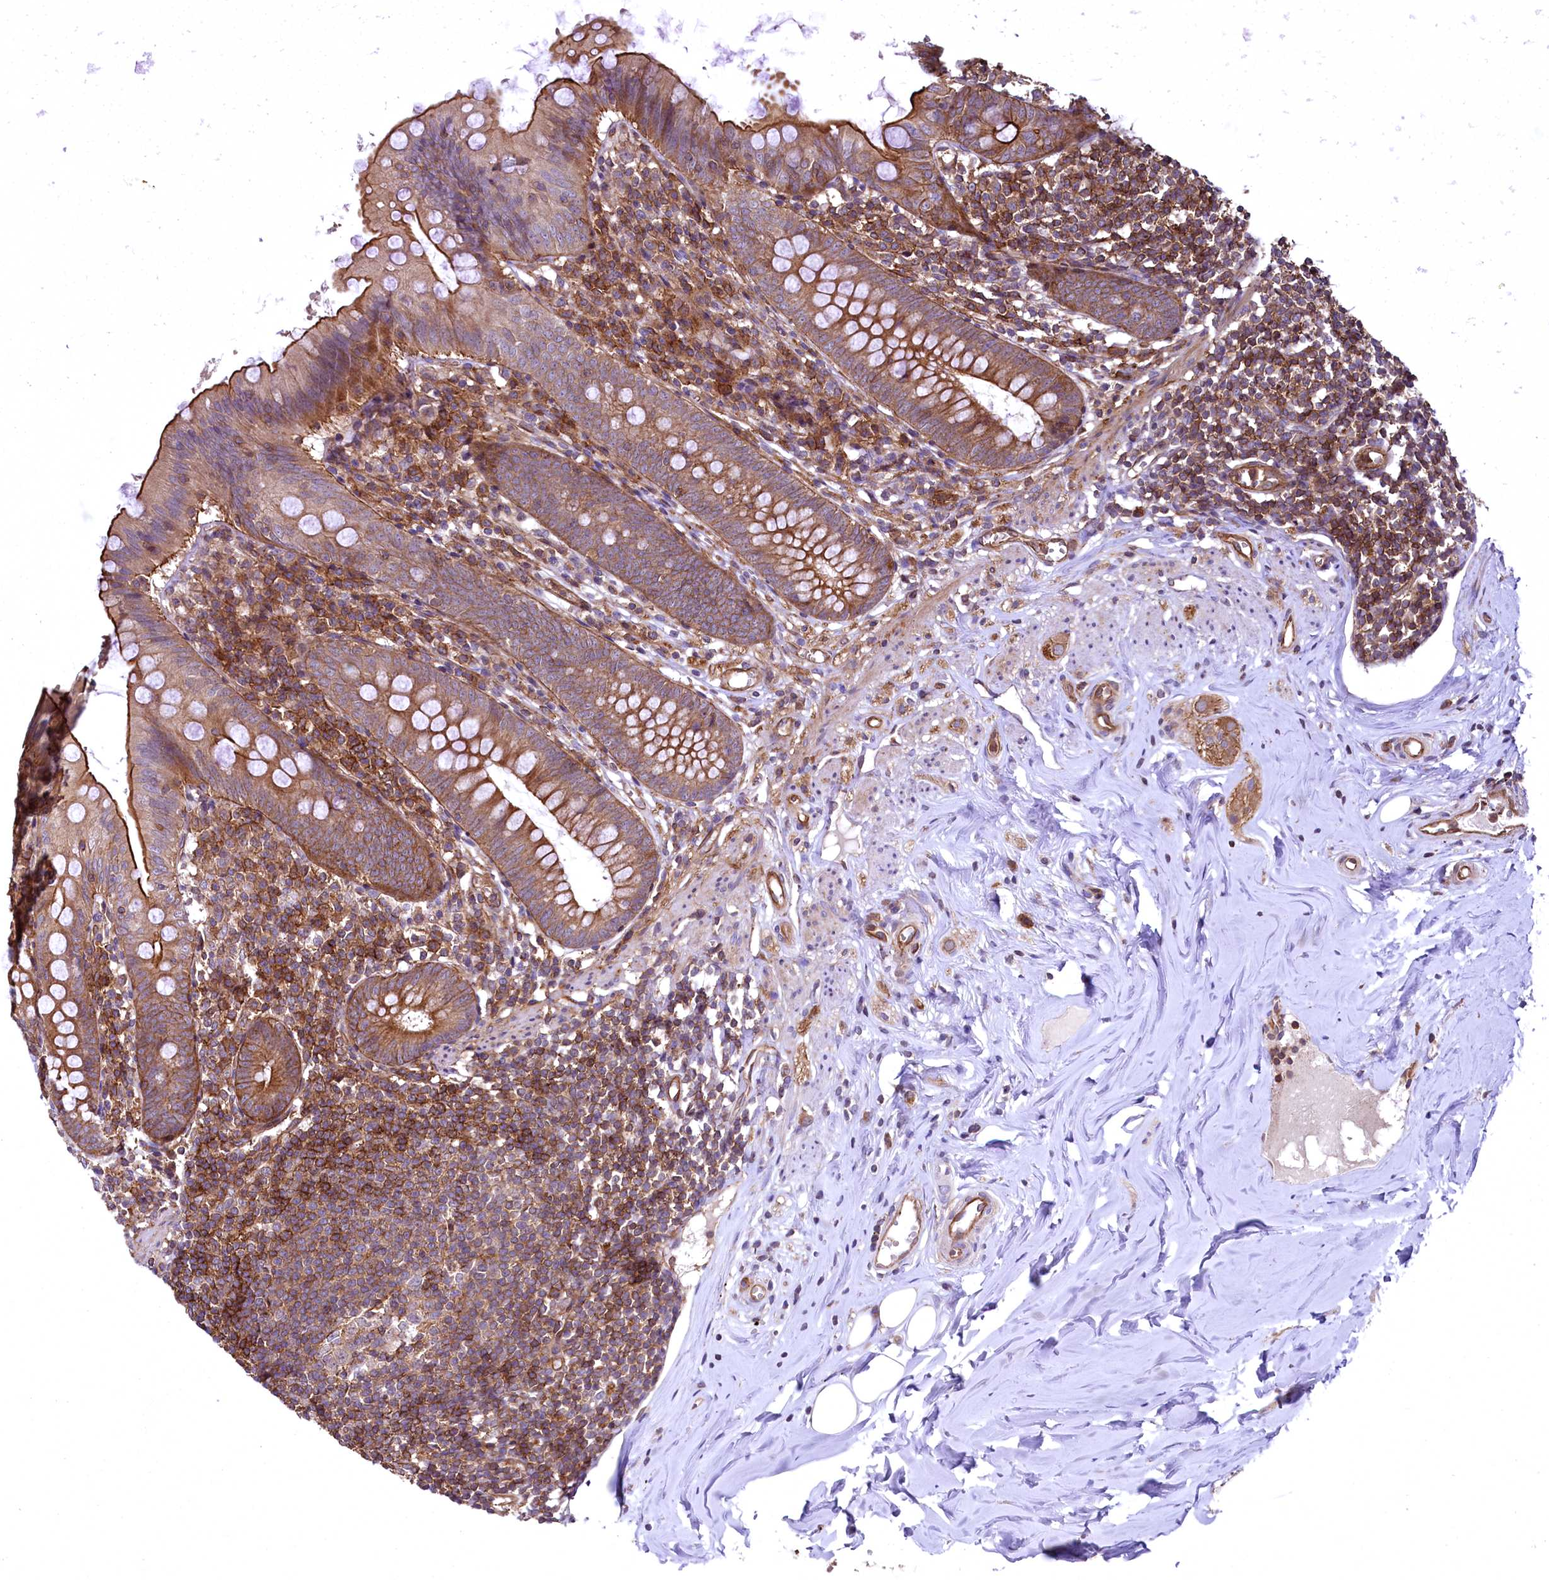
{"staining": {"intensity": "strong", "quantity": ">75%", "location": "cytoplasmic/membranous"}, "tissue": "appendix", "cell_type": "Glandular cells", "image_type": "normal", "snomed": [{"axis": "morphology", "description": "Normal tissue, NOS"}, {"axis": "topography", "description": "Appendix"}], "caption": "A brown stain labels strong cytoplasmic/membranous expression of a protein in glandular cells of benign human appendix. The staining is performed using DAB (3,3'-diaminobenzidine) brown chromogen to label protein expression. The nuclei are counter-stained blue using hematoxylin.", "gene": "SVIP", "patient": {"sex": "female", "age": 51}}